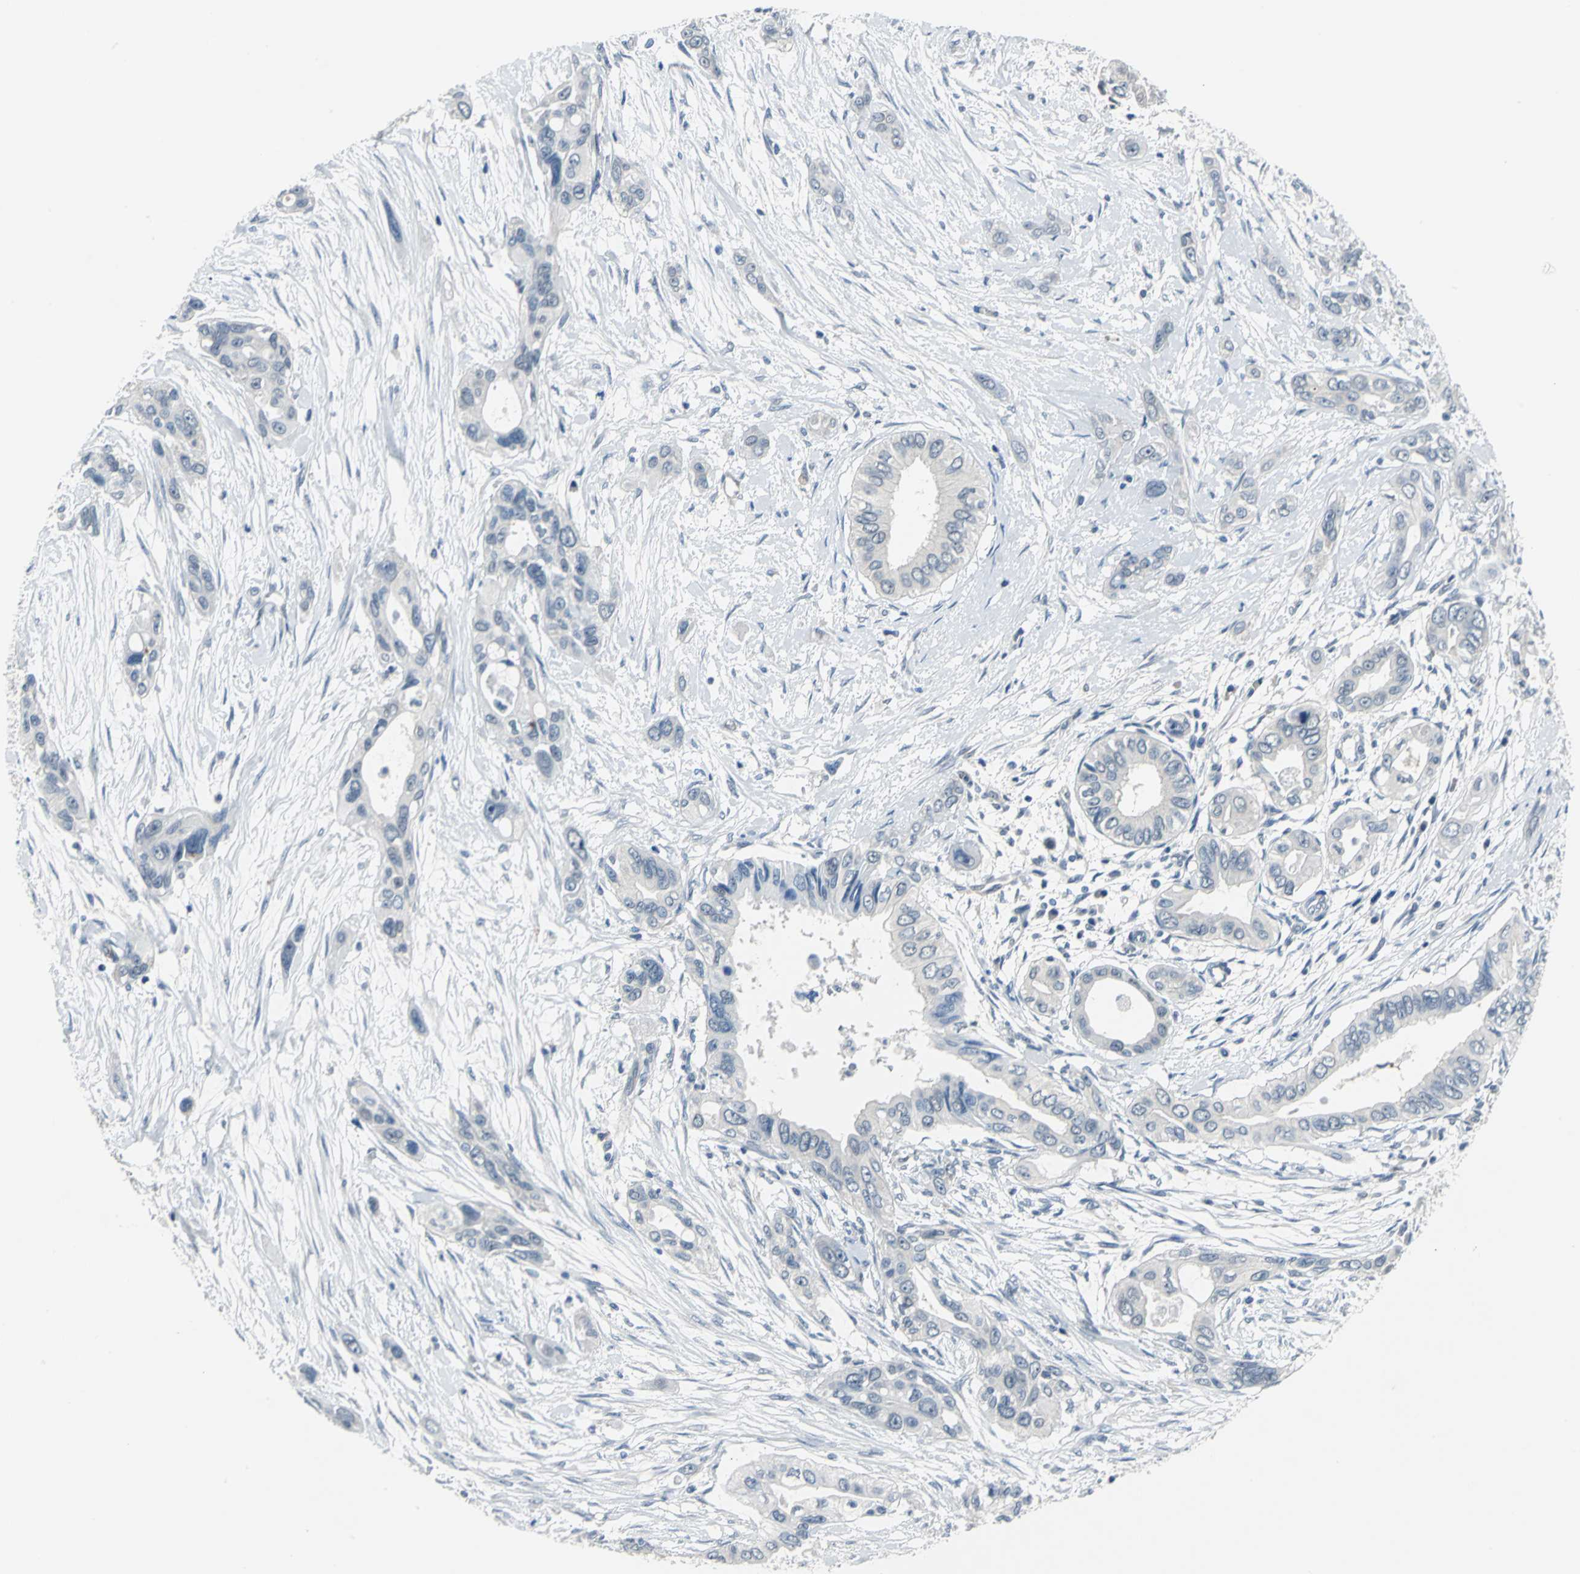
{"staining": {"intensity": "negative", "quantity": "none", "location": "none"}, "tissue": "pancreatic cancer", "cell_type": "Tumor cells", "image_type": "cancer", "snomed": [{"axis": "morphology", "description": "Adenocarcinoma, NOS"}, {"axis": "topography", "description": "Pancreas"}], "caption": "DAB immunohistochemical staining of pancreatic cancer (adenocarcinoma) shows no significant staining in tumor cells.", "gene": "ZNF415", "patient": {"sex": "female", "age": 60}}